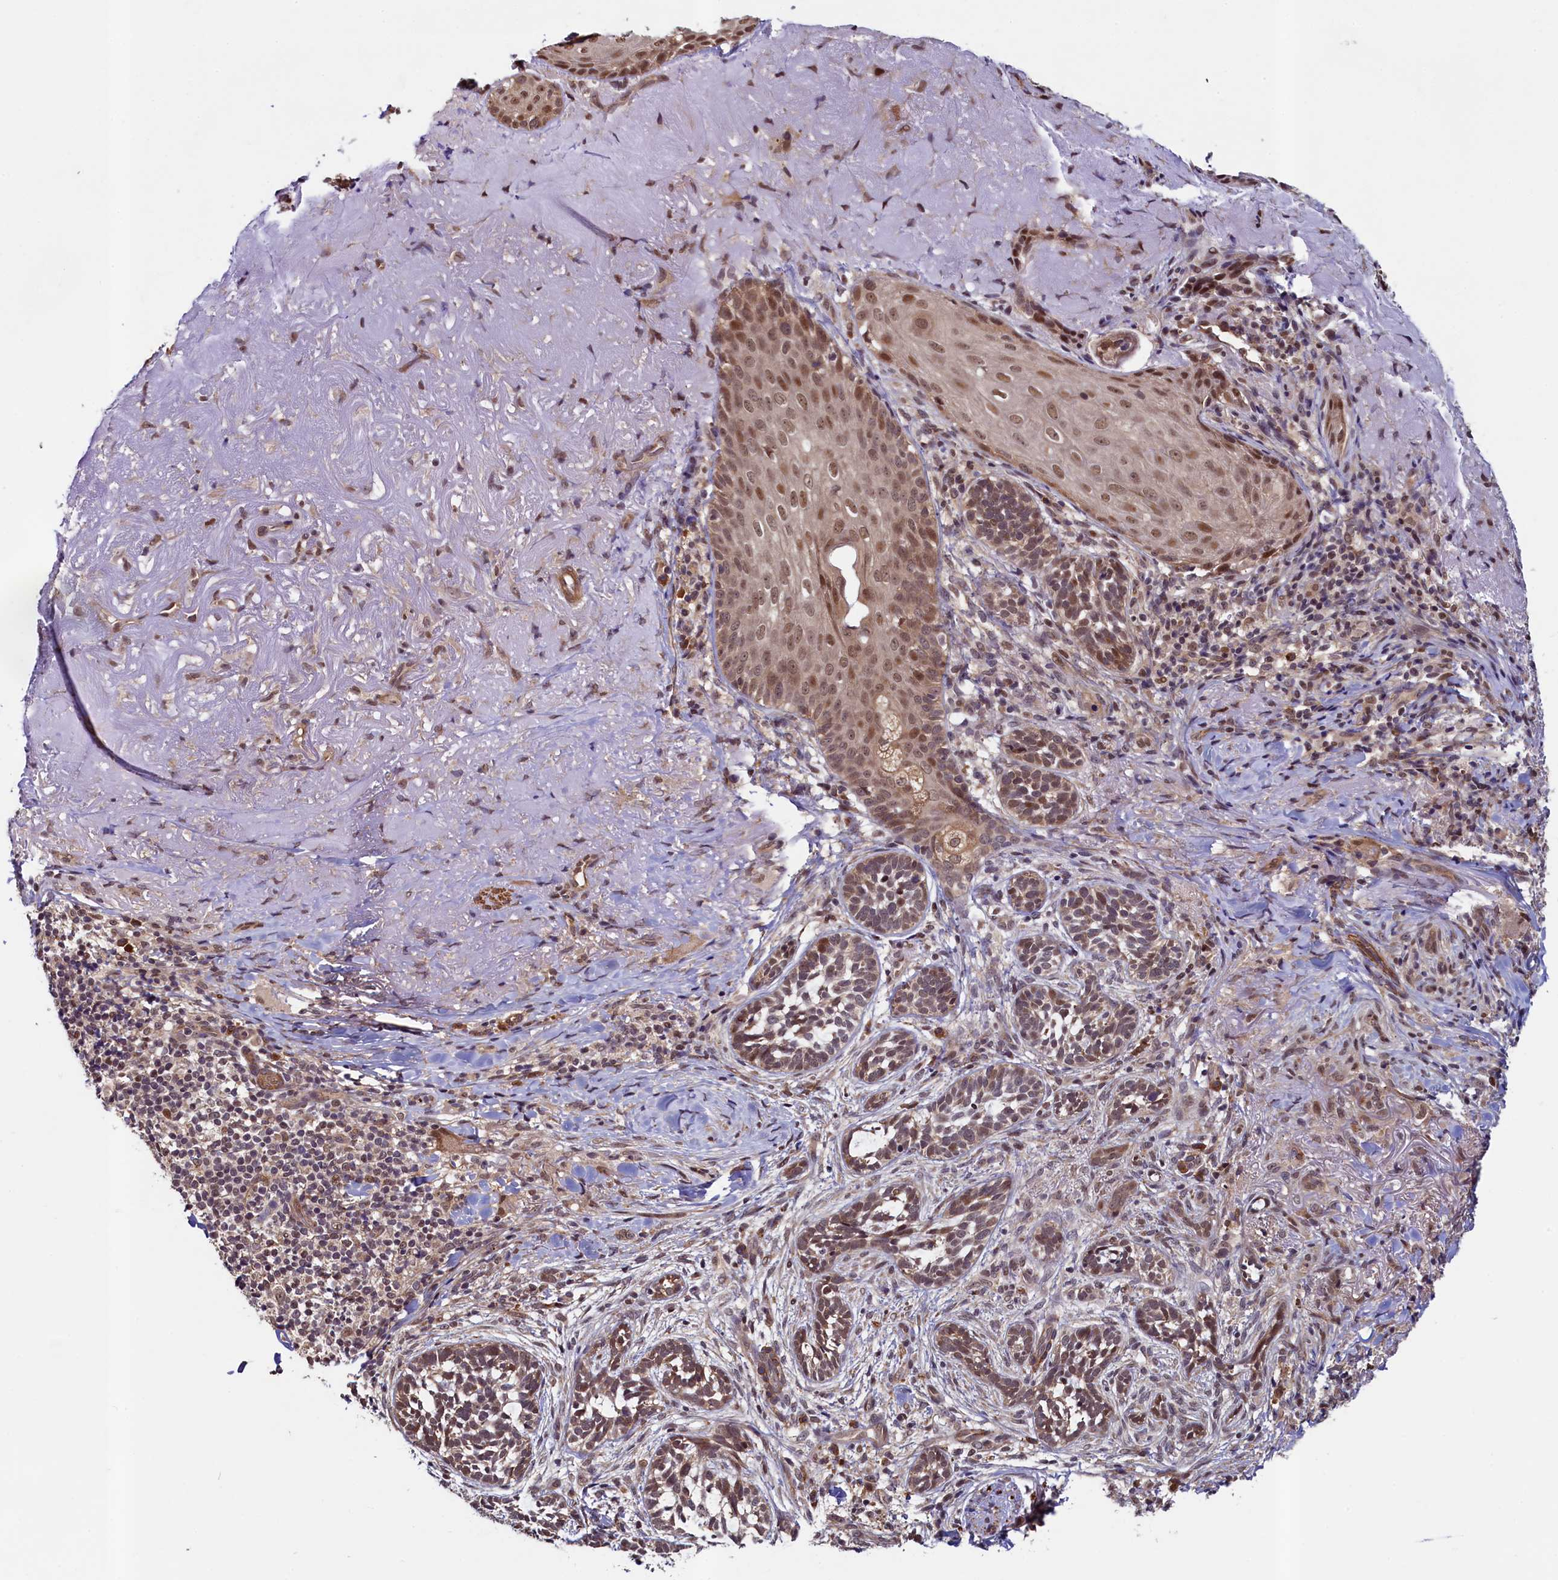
{"staining": {"intensity": "moderate", "quantity": ">75%", "location": "cytoplasmic/membranous,nuclear"}, "tissue": "skin cancer", "cell_type": "Tumor cells", "image_type": "cancer", "snomed": [{"axis": "morphology", "description": "Basal cell carcinoma"}, {"axis": "topography", "description": "Skin"}], "caption": "Protein analysis of skin basal cell carcinoma tissue shows moderate cytoplasmic/membranous and nuclear expression in about >75% of tumor cells.", "gene": "LEO1", "patient": {"sex": "male", "age": 71}}